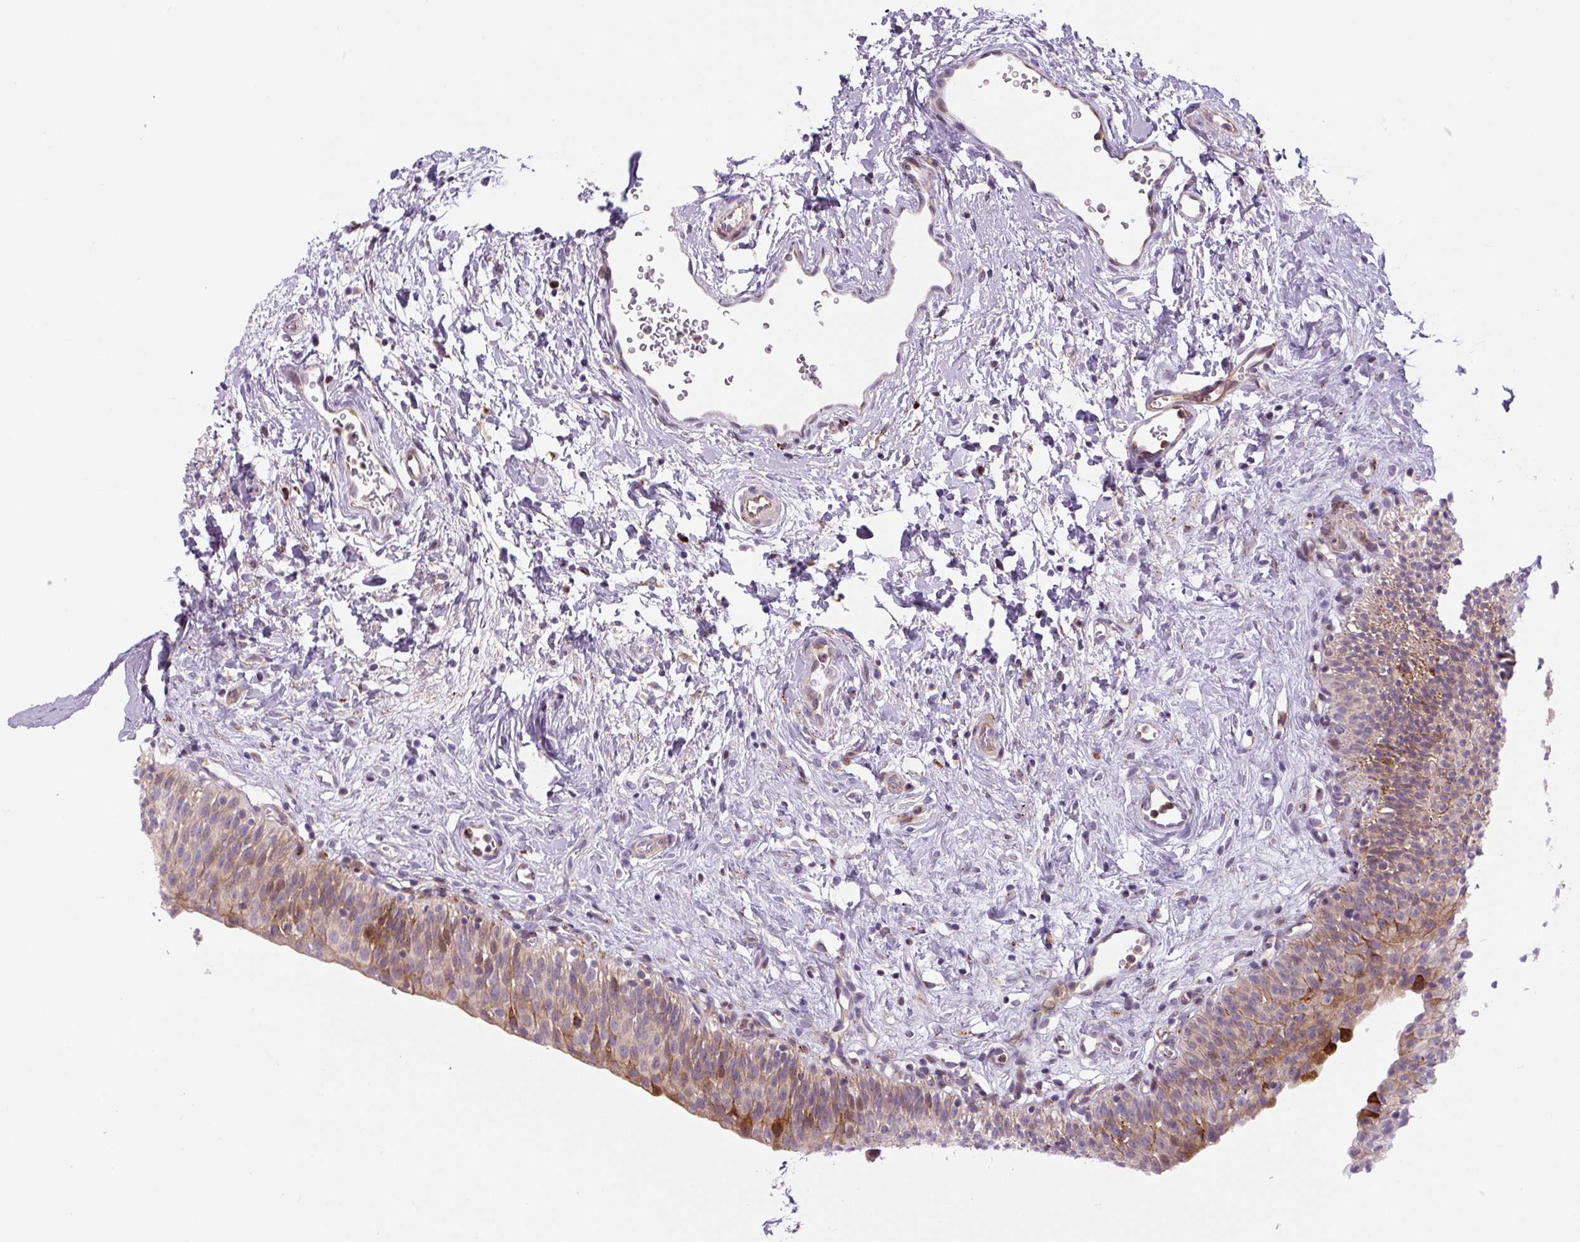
{"staining": {"intensity": "moderate", "quantity": "25%-75%", "location": "cytoplasmic/membranous"}, "tissue": "urinary bladder", "cell_type": "Urothelial cells", "image_type": "normal", "snomed": [{"axis": "morphology", "description": "Normal tissue, NOS"}, {"axis": "topography", "description": "Urinary bladder"}], "caption": "Urothelial cells show medium levels of moderate cytoplasmic/membranous positivity in about 25%-75% of cells in normal urinary bladder. (Brightfield microscopy of DAB IHC at high magnification).", "gene": "DISP3", "patient": {"sex": "male", "age": 51}}